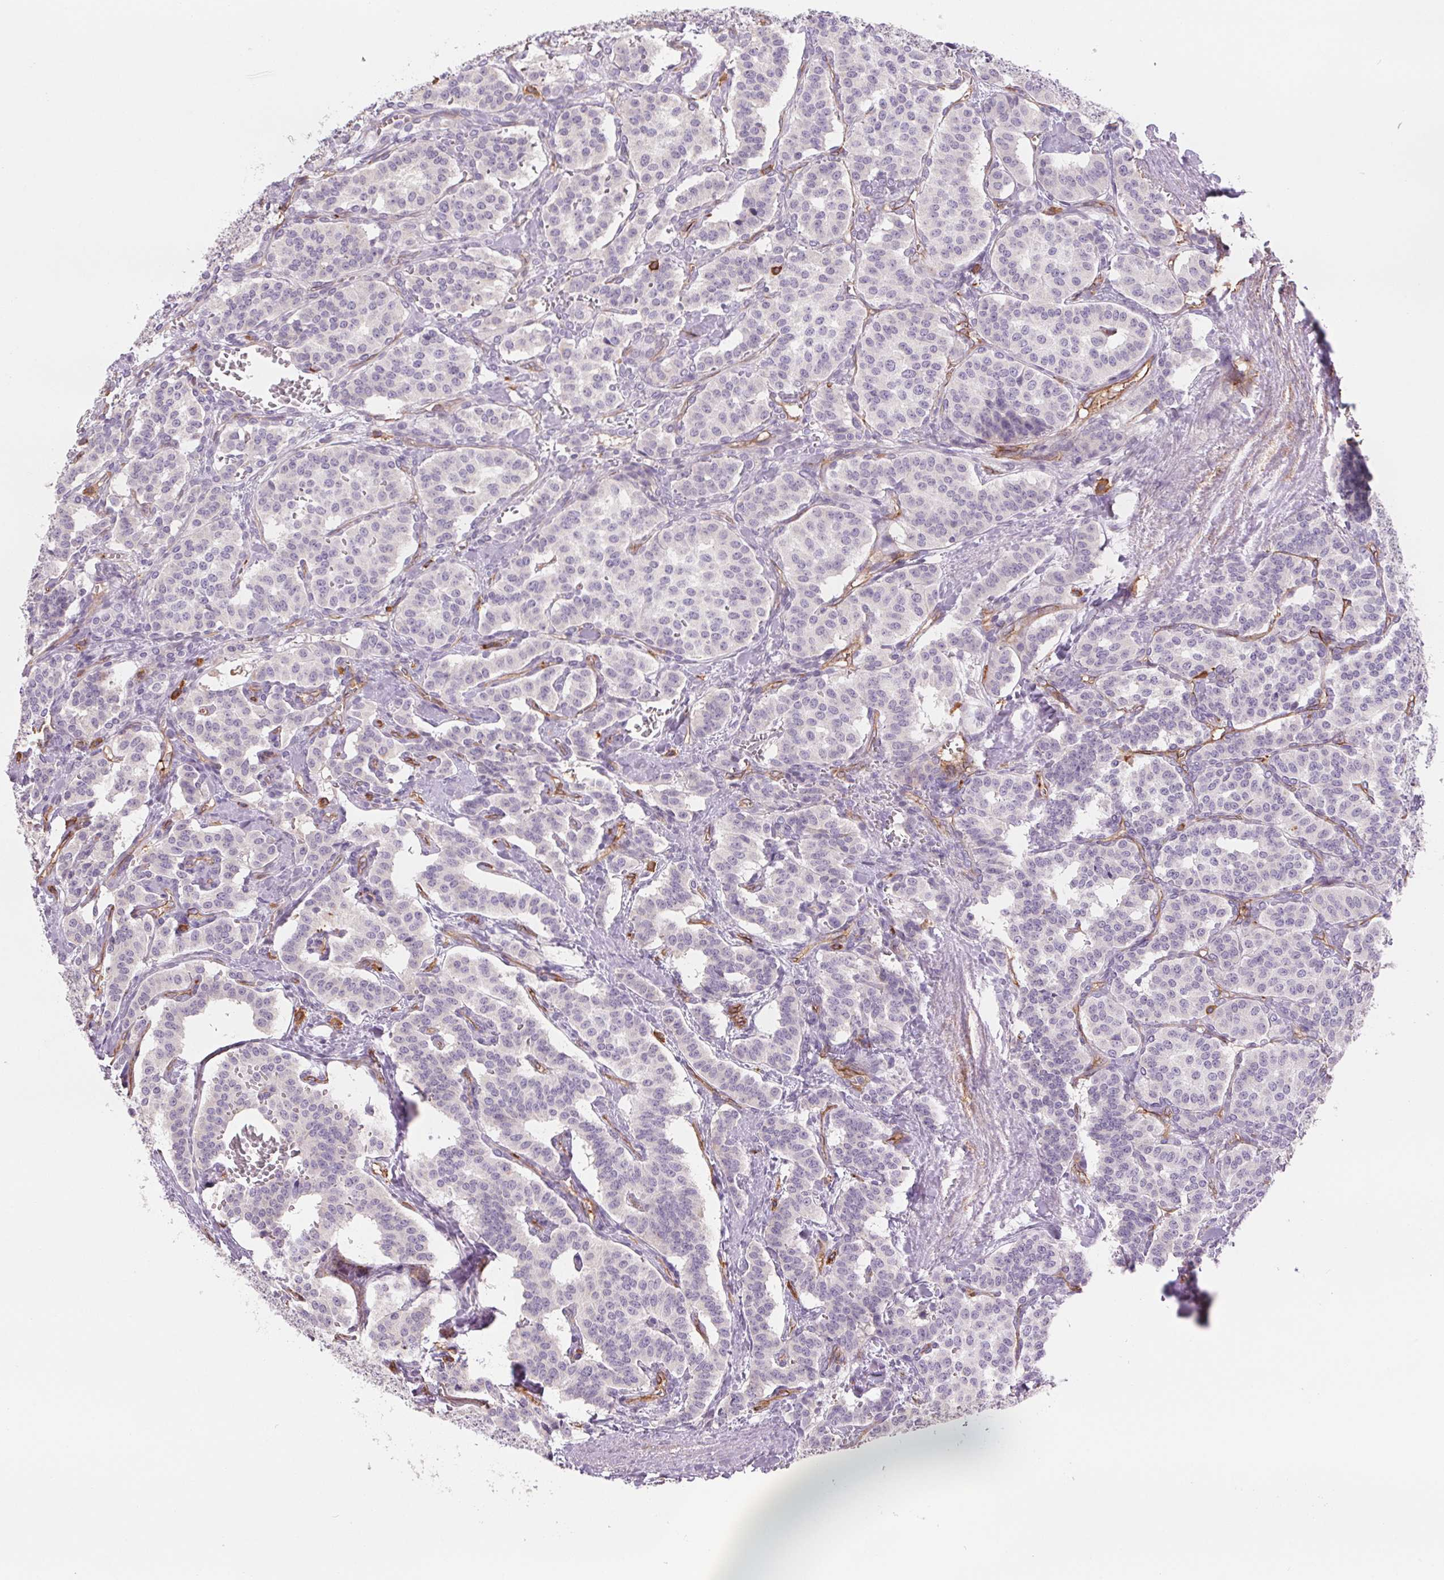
{"staining": {"intensity": "negative", "quantity": "none", "location": "none"}, "tissue": "carcinoid", "cell_type": "Tumor cells", "image_type": "cancer", "snomed": [{"axis": "morphology", "description": "Normal tissue, NOS"}, {"axis": "morphology", "description": "Carcinoid, malignant, NOS"}, {"axis": "topography", "description": "Lung"}], "caption": "IHC photomicrograph of human carcinoid (malignant) stained for a protein (brown), which reveals no positivity in tumor cells.", "gene": "ANKRD13B", "patient": {"sex": "female", "age": 46}}